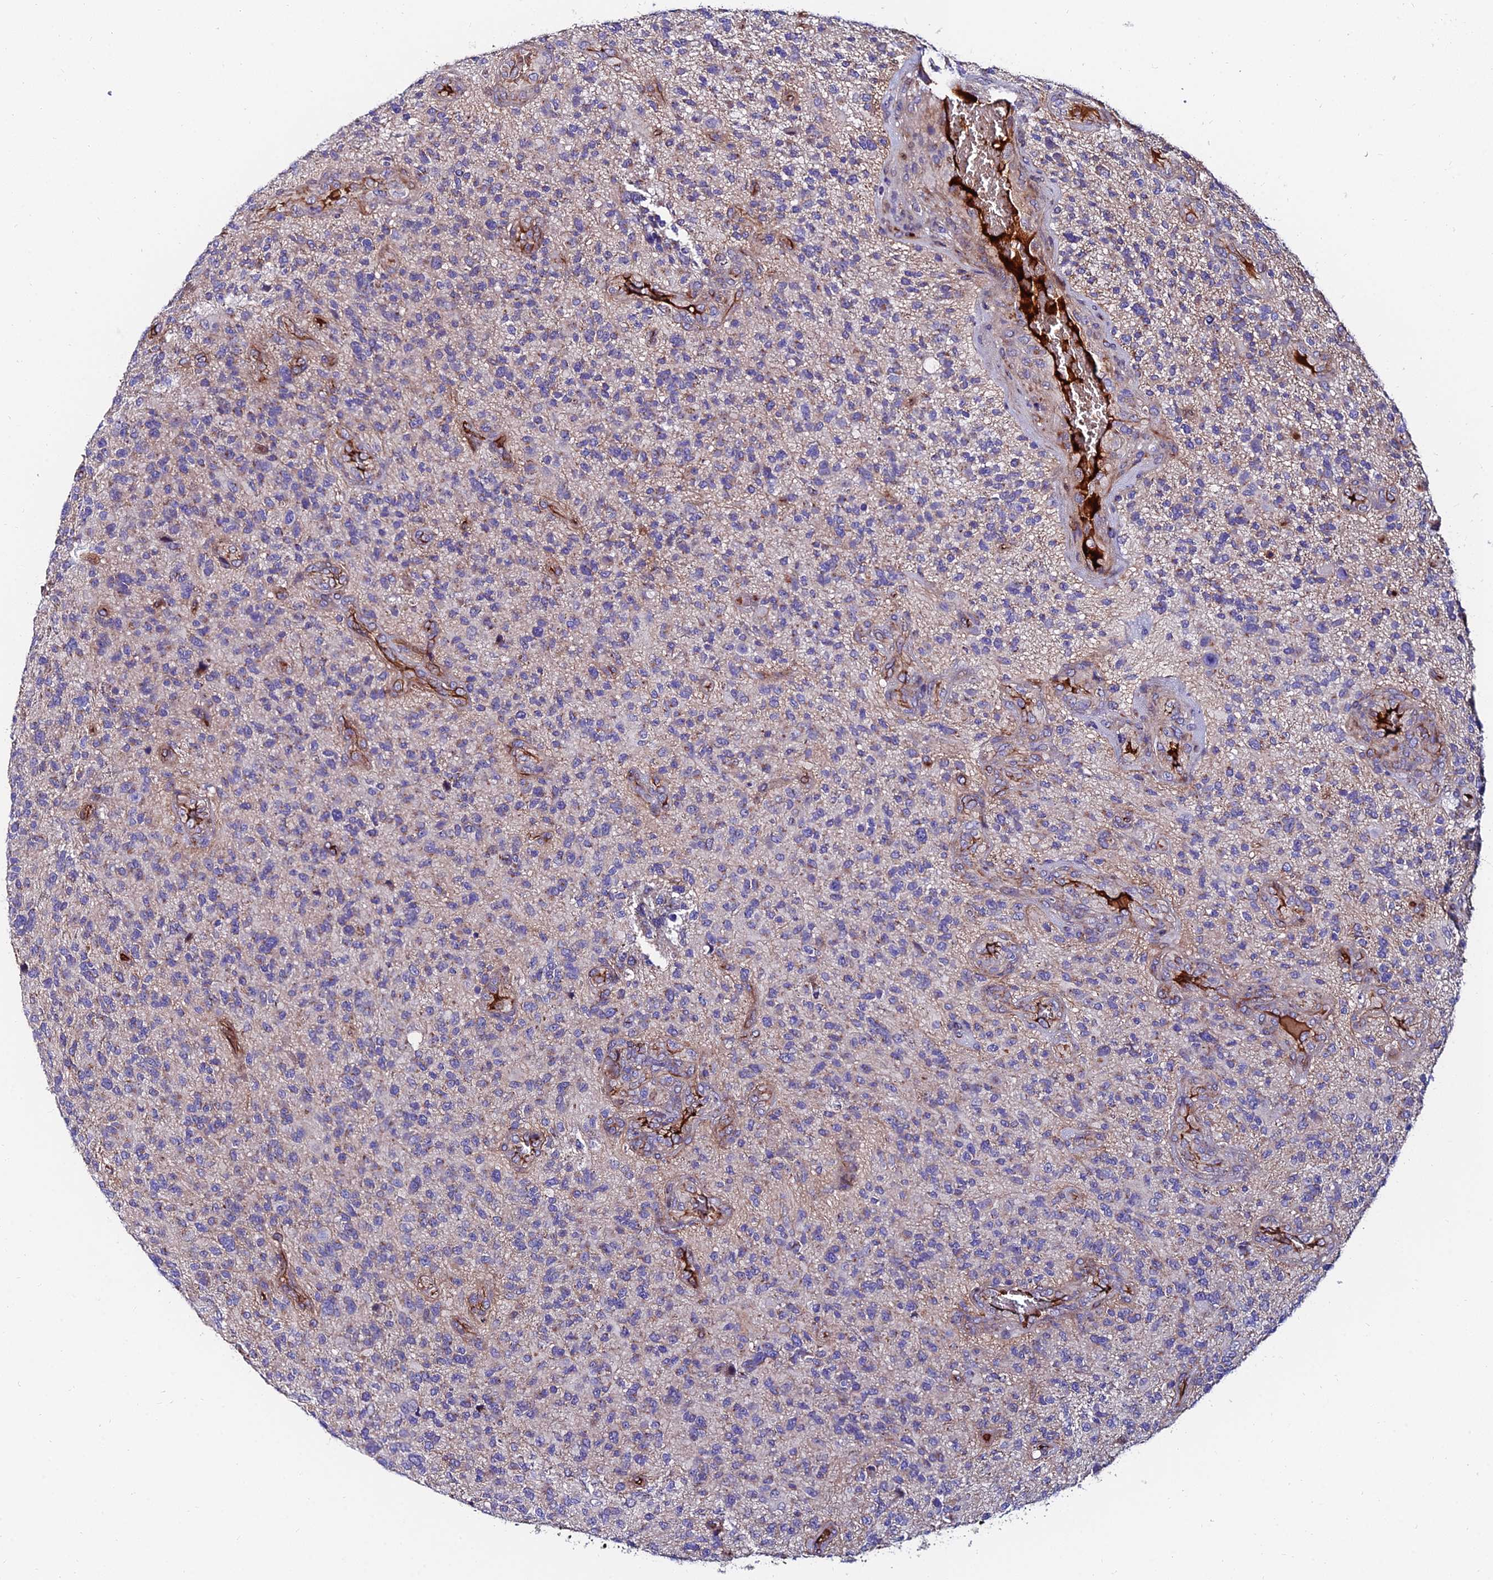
{"staining": {"intensity": "negative", "quantity": "none", "location": "none"}, "tissue": "glioma", "cell_type": "Tumor cells", "image_type": "cancer", "snomed": [{"axis": "morphology", "description": "Glioma, malignant, High grade"}, {"axis": "topography", "description": "Brain"}], "caption": "Tumor cells show no significant protein expression in glioma.", "gene": "ADGRF3", "patient": {"sex": "male", "age": 47}}